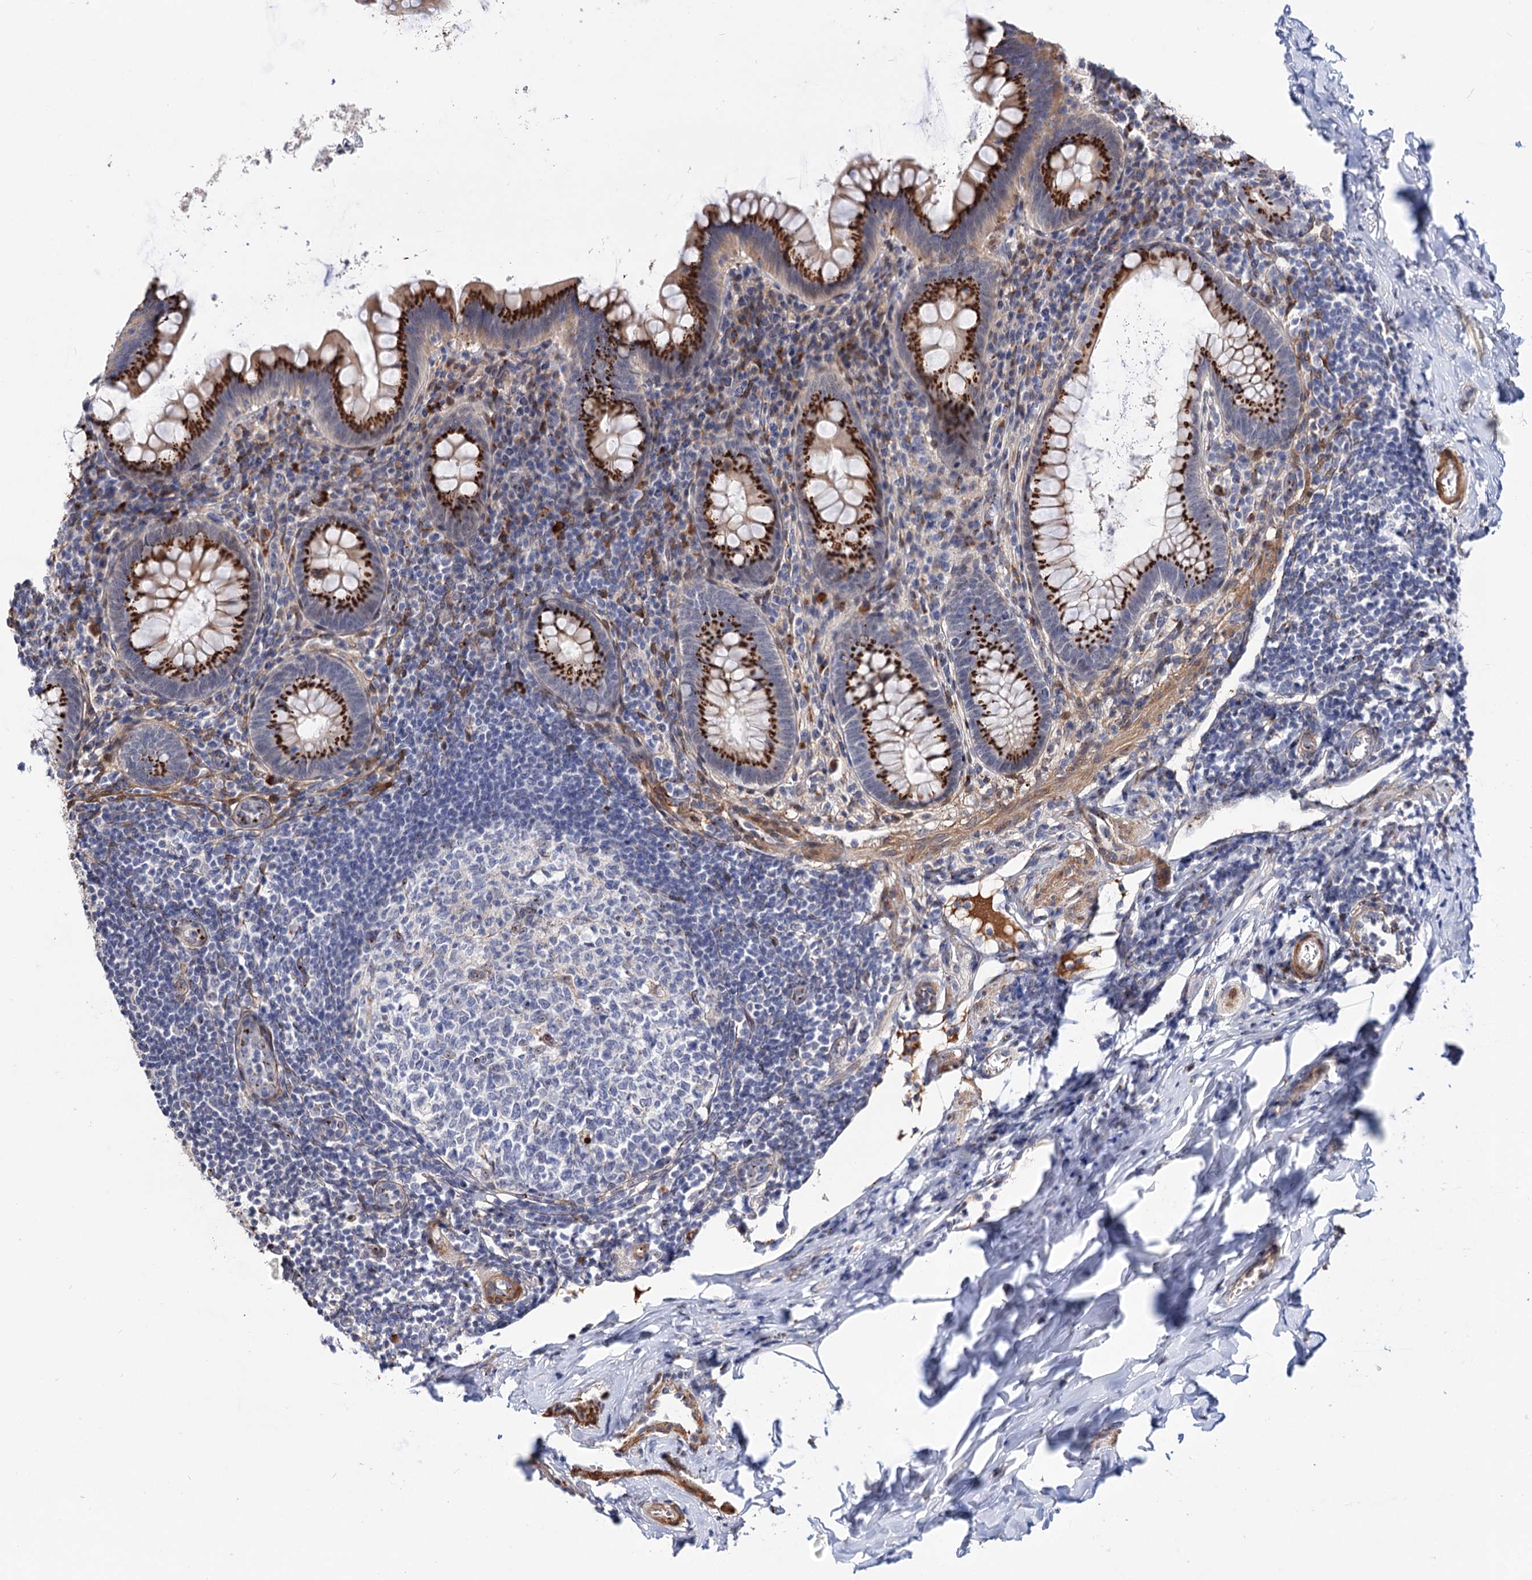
{"staining": {"intensity": "strong", "quantity": ">75%", "location": "cytoplasmic/membranous"}, "tissue": "appendix", "cell_type": "Glandular cells", "image_type": "normal", "snomed": [{"axis": "morphology", "description": "Normal tissue, NOS"}, {"axis": "topography", "description": "Appendix"}], "caption": "Protein staining demonstrates strong cytoplasmic/membranous expression in approximately >75% of glandular cells in normal appendix.", "gene": "C11orf96", "patient": {"sex": "female", "age": 33}}